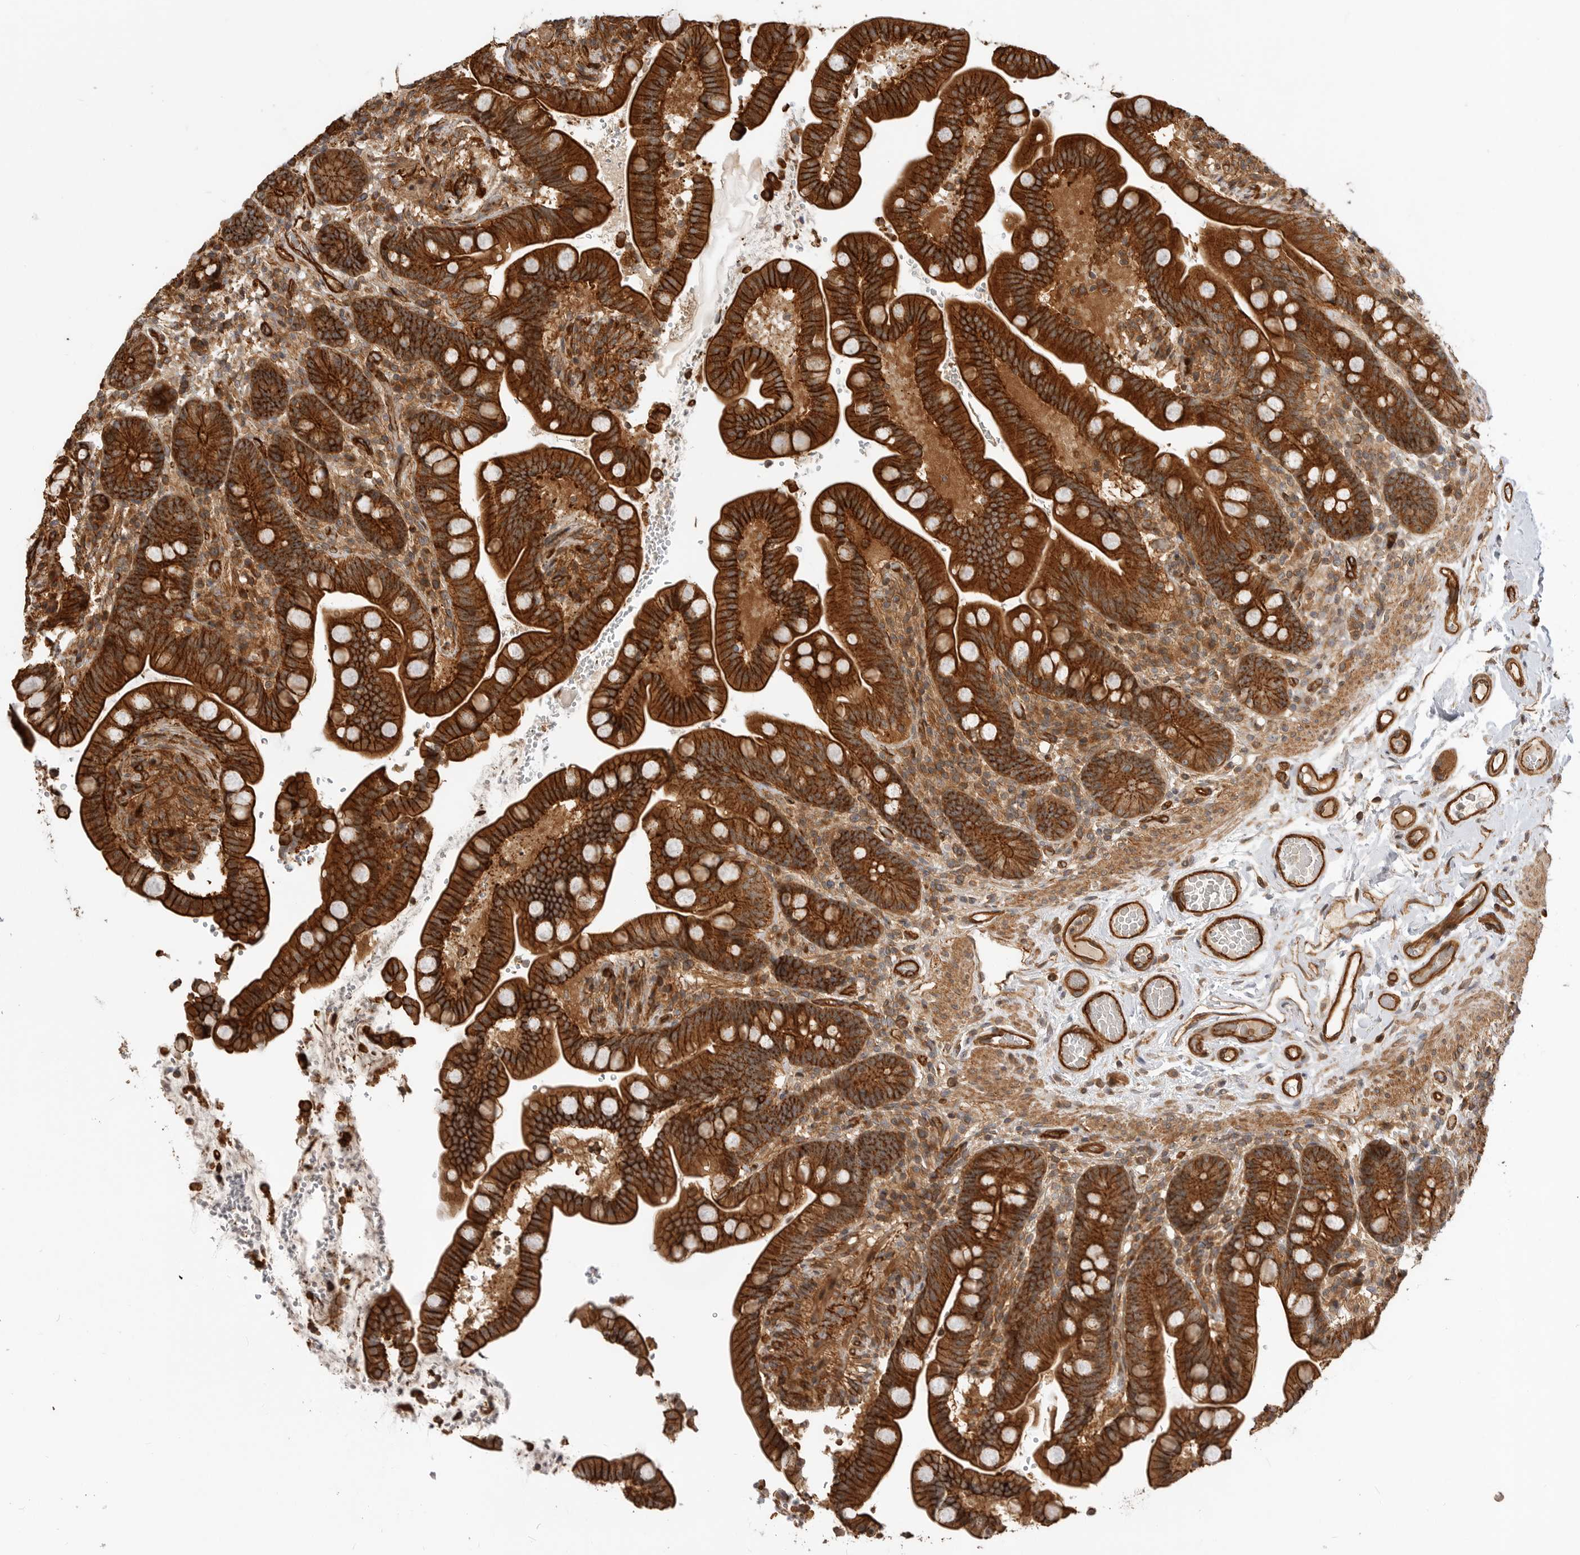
{"staining": {"intensity": "moderate", "quantity": ">75%", "location": "cytoplasmic/membranous"}, "tissue": "colon", "cell_type": "Endothelial cells", "image_type": "normal", "snomed": [{"axis": "morphology", "description": "Normal tissue, NOS"}, {"axis": "topography", "description": "Smooth muscle"}, {"axis": "topography", "description": "Colon"}], "caption": "Immunohistochemistry histopathology image of unremarkable human colon stained for a protein (brown), which exhibits medium levels of moderate cytoplasmic/membranous staining in about >75% of endothelial cells.", "gene": "GPATCH2", "patient": {"sex": "male", "age": 73}}